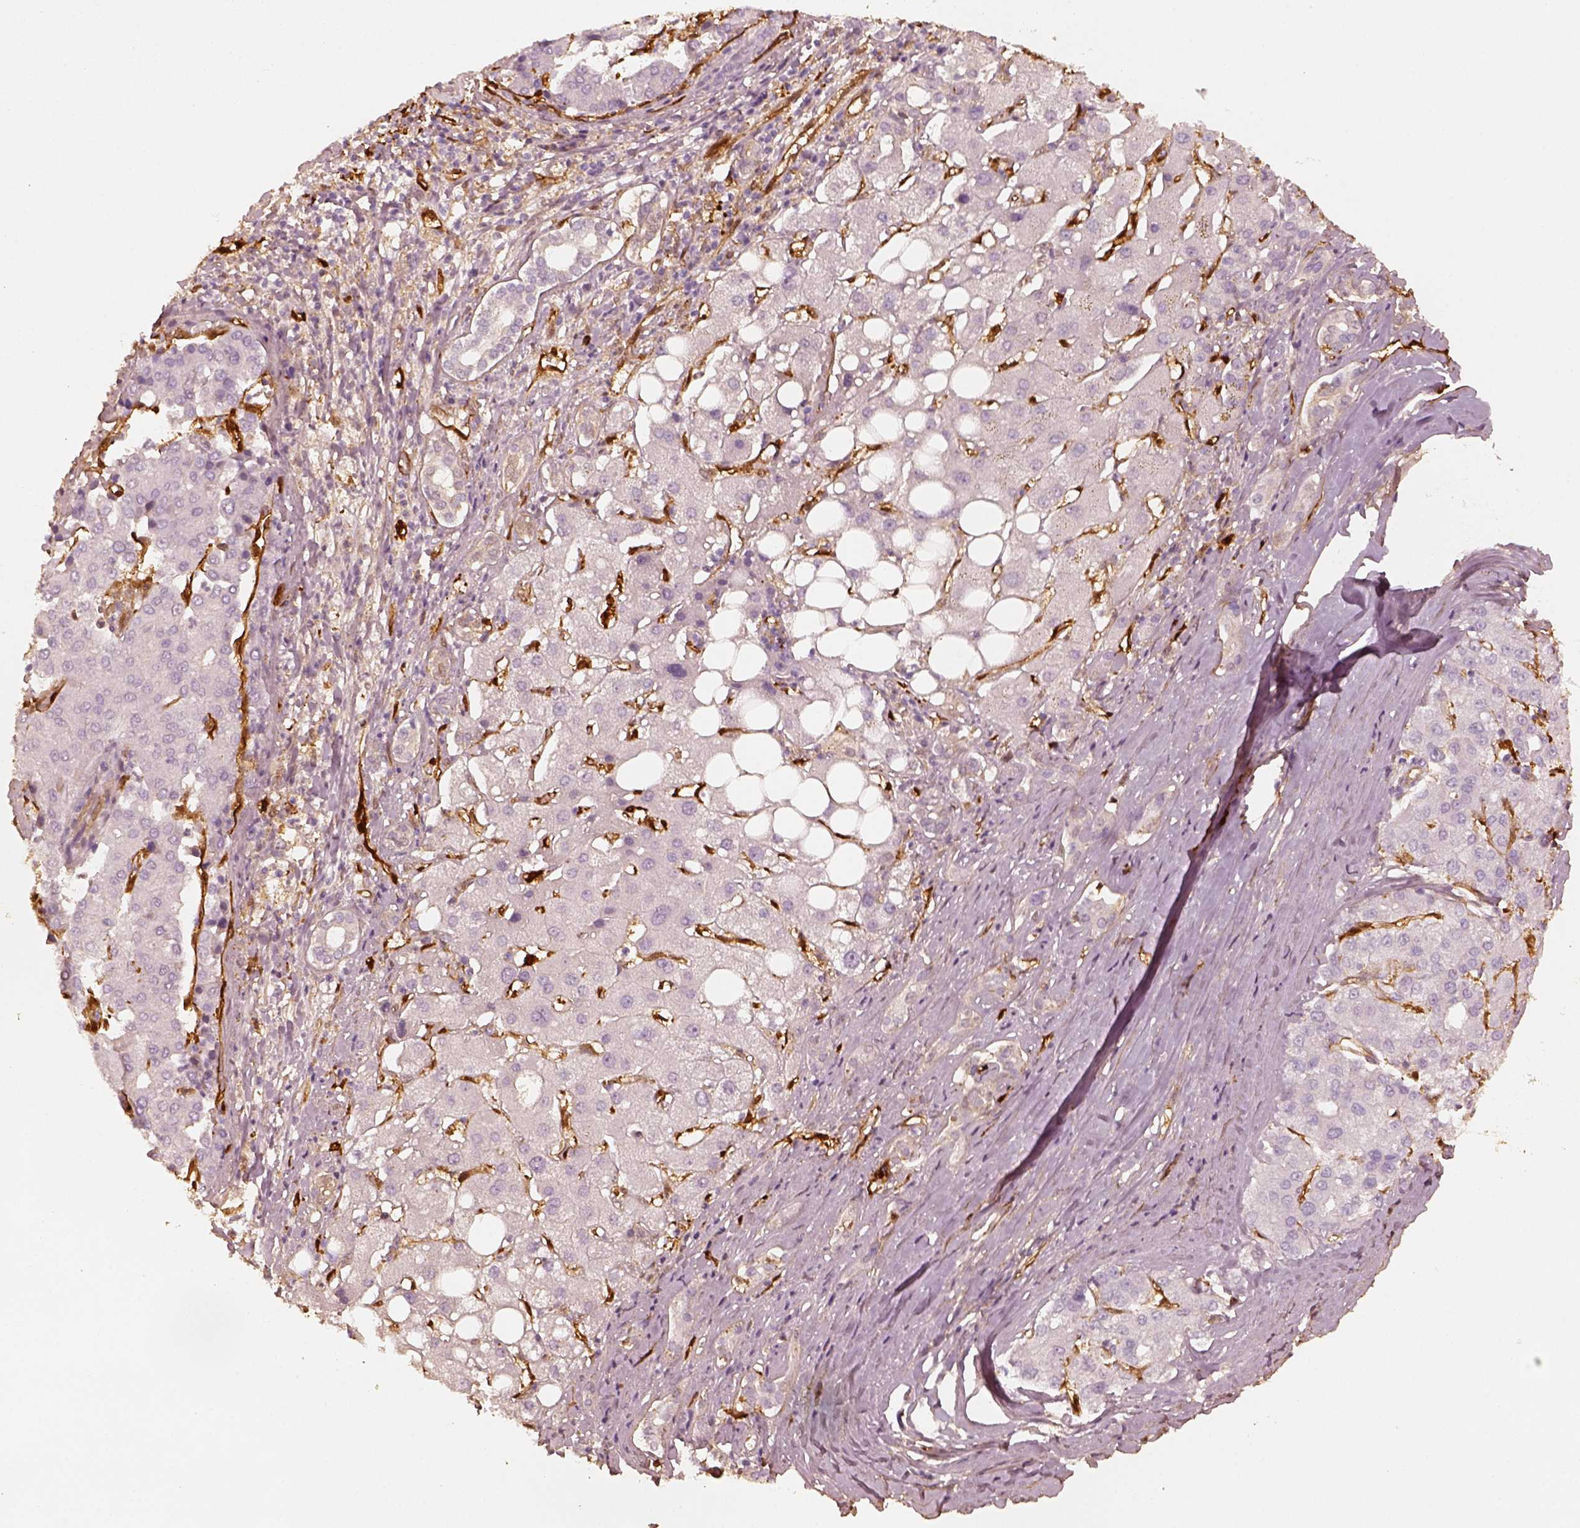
{"staining": {"intensity": "negative", "quantity": "none", "location": "none"}, "tissue": "liver cancer", "cell_type": "Tumor cells", "image_type": "cancer", "snomed": [{"axis": "morphology", "description": "Carcinoma, Hepatocellular, NOS"}, {"axis": "topography", "description": "Liver"}], "caption": "Protein analysis of liver hepatocellular carcinoma exhibits no significant expression in tumor cells. (Immunohistochemistry, brightfield microscopy, high magnification).", "gene": "FSCN1", "patient": {"sex": "male", "age": 65}}